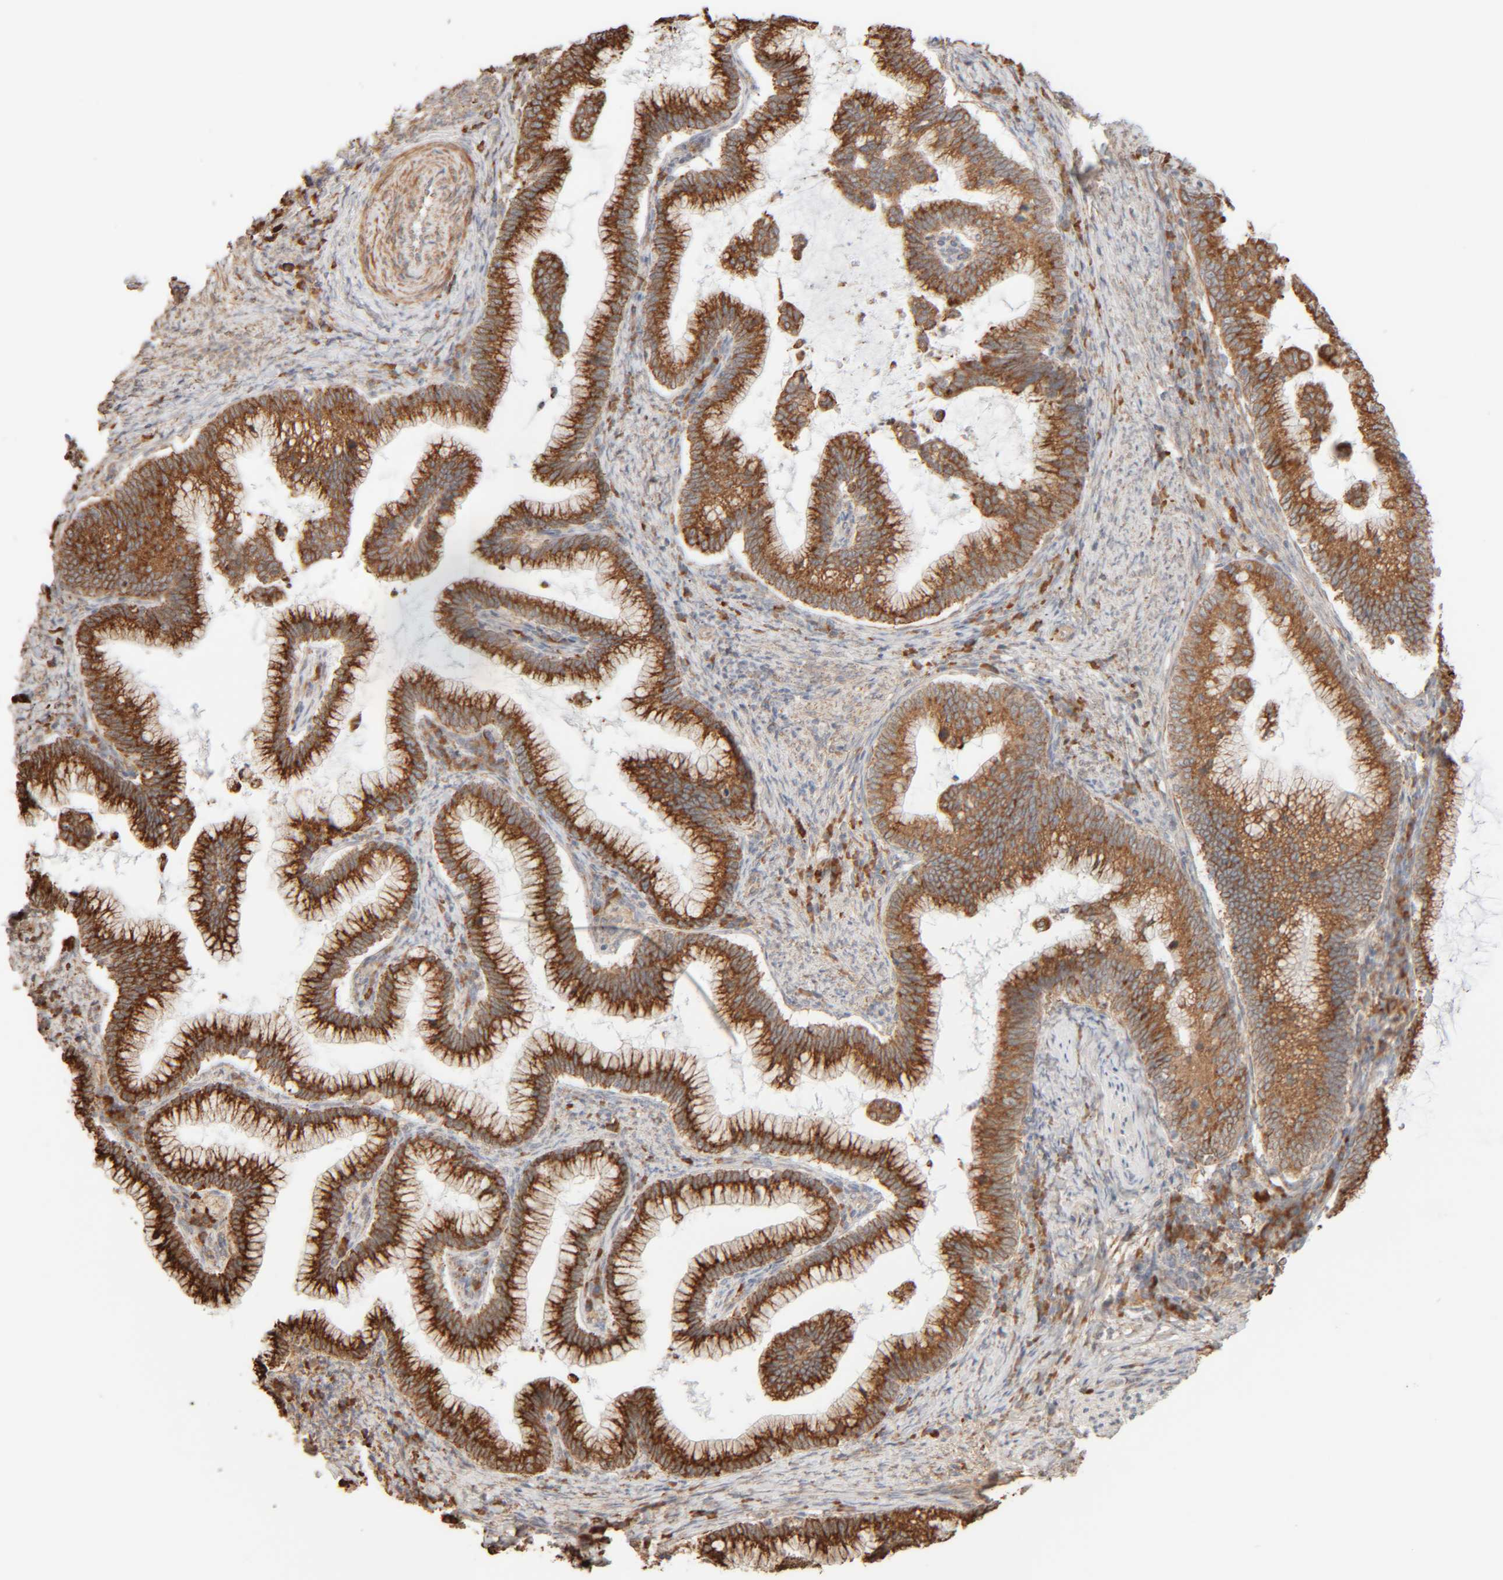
{"staining": {"intensity": "strong", "quantity": ">75%", "location": "cytoplasmic/membranous"}, "tissue": "cervical cancer", "cell_type": "Tumor cells", "image_type": "cancer", "snomed": [{"axis": "morphology", "description": "Adenocarcinoma, NOS"}, {"axis": "topography", "description": "Cervix"}], "caption": "Immunohistochemistry (IHC) image of neoplastic tissue: human cervical cancer (adenocarcinoma) stained using immunohistochemistry demonstrates high levels of strong protein expression localized specifically in the cytoplasmic/membranous of tumor cells, appearing as a cytoplasmic/membranous brown color.", "gene": "INTS1", "patient": {"sex": "female", "age": 36}}